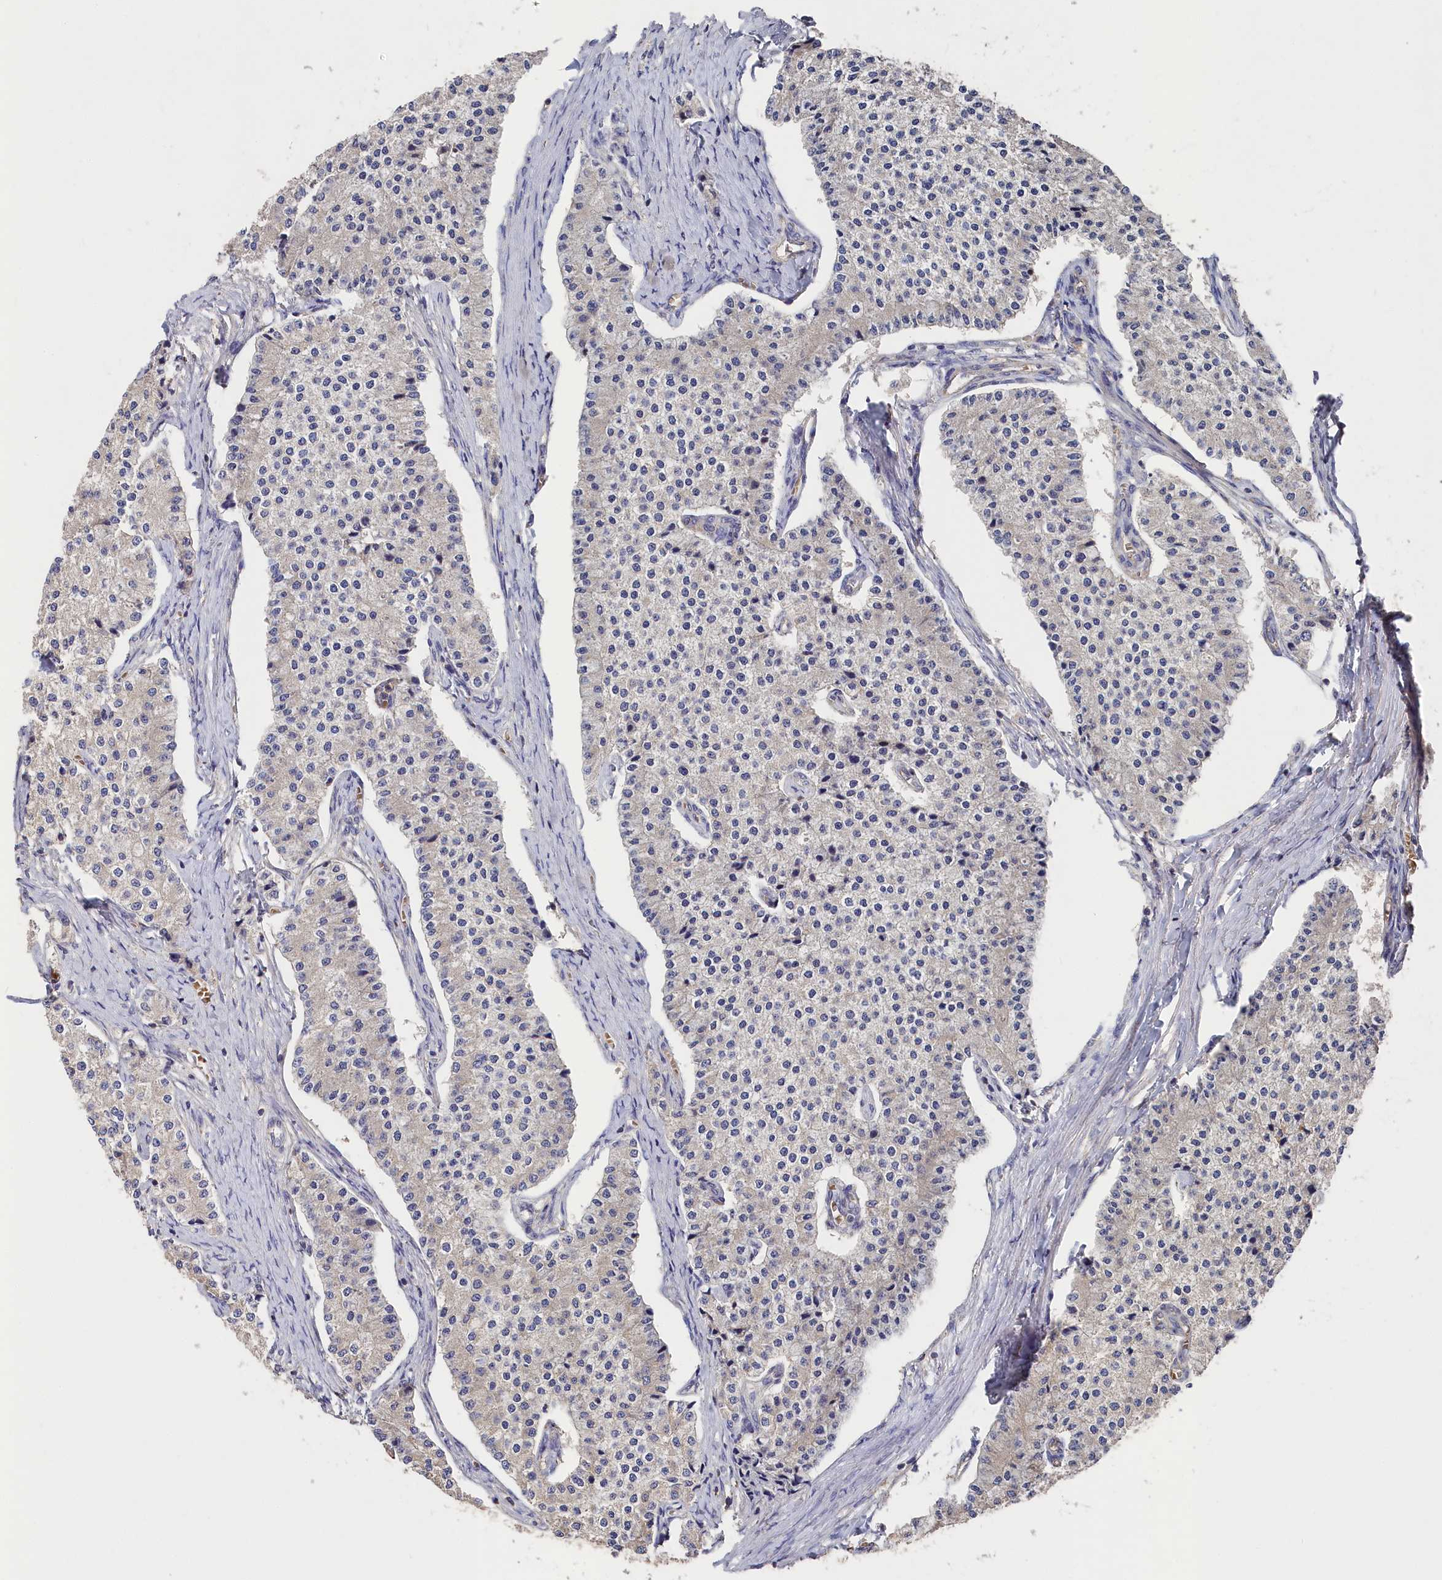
{"staining": {"intensity": "negative", "quantity": "none", "location": "none"}, "tissue": "carcinoid", "cell_type": "Tumor cells", "image_type": "cancer", "snomed": [{"axis": "morphology", "description": "Carcinoid, malignant, NOS"}, {"axis": "topography", "description": "Colon"}], "caption": "Immunohistochemistry image of neoplastic tissue: human carcinoid (malignant) stained with DAB (3,3'-diaminobenzidine) displays no significant protein expression in tumor cells.", "gene": "DHRS11", "patient": {"sex": "female", "age": 52}}